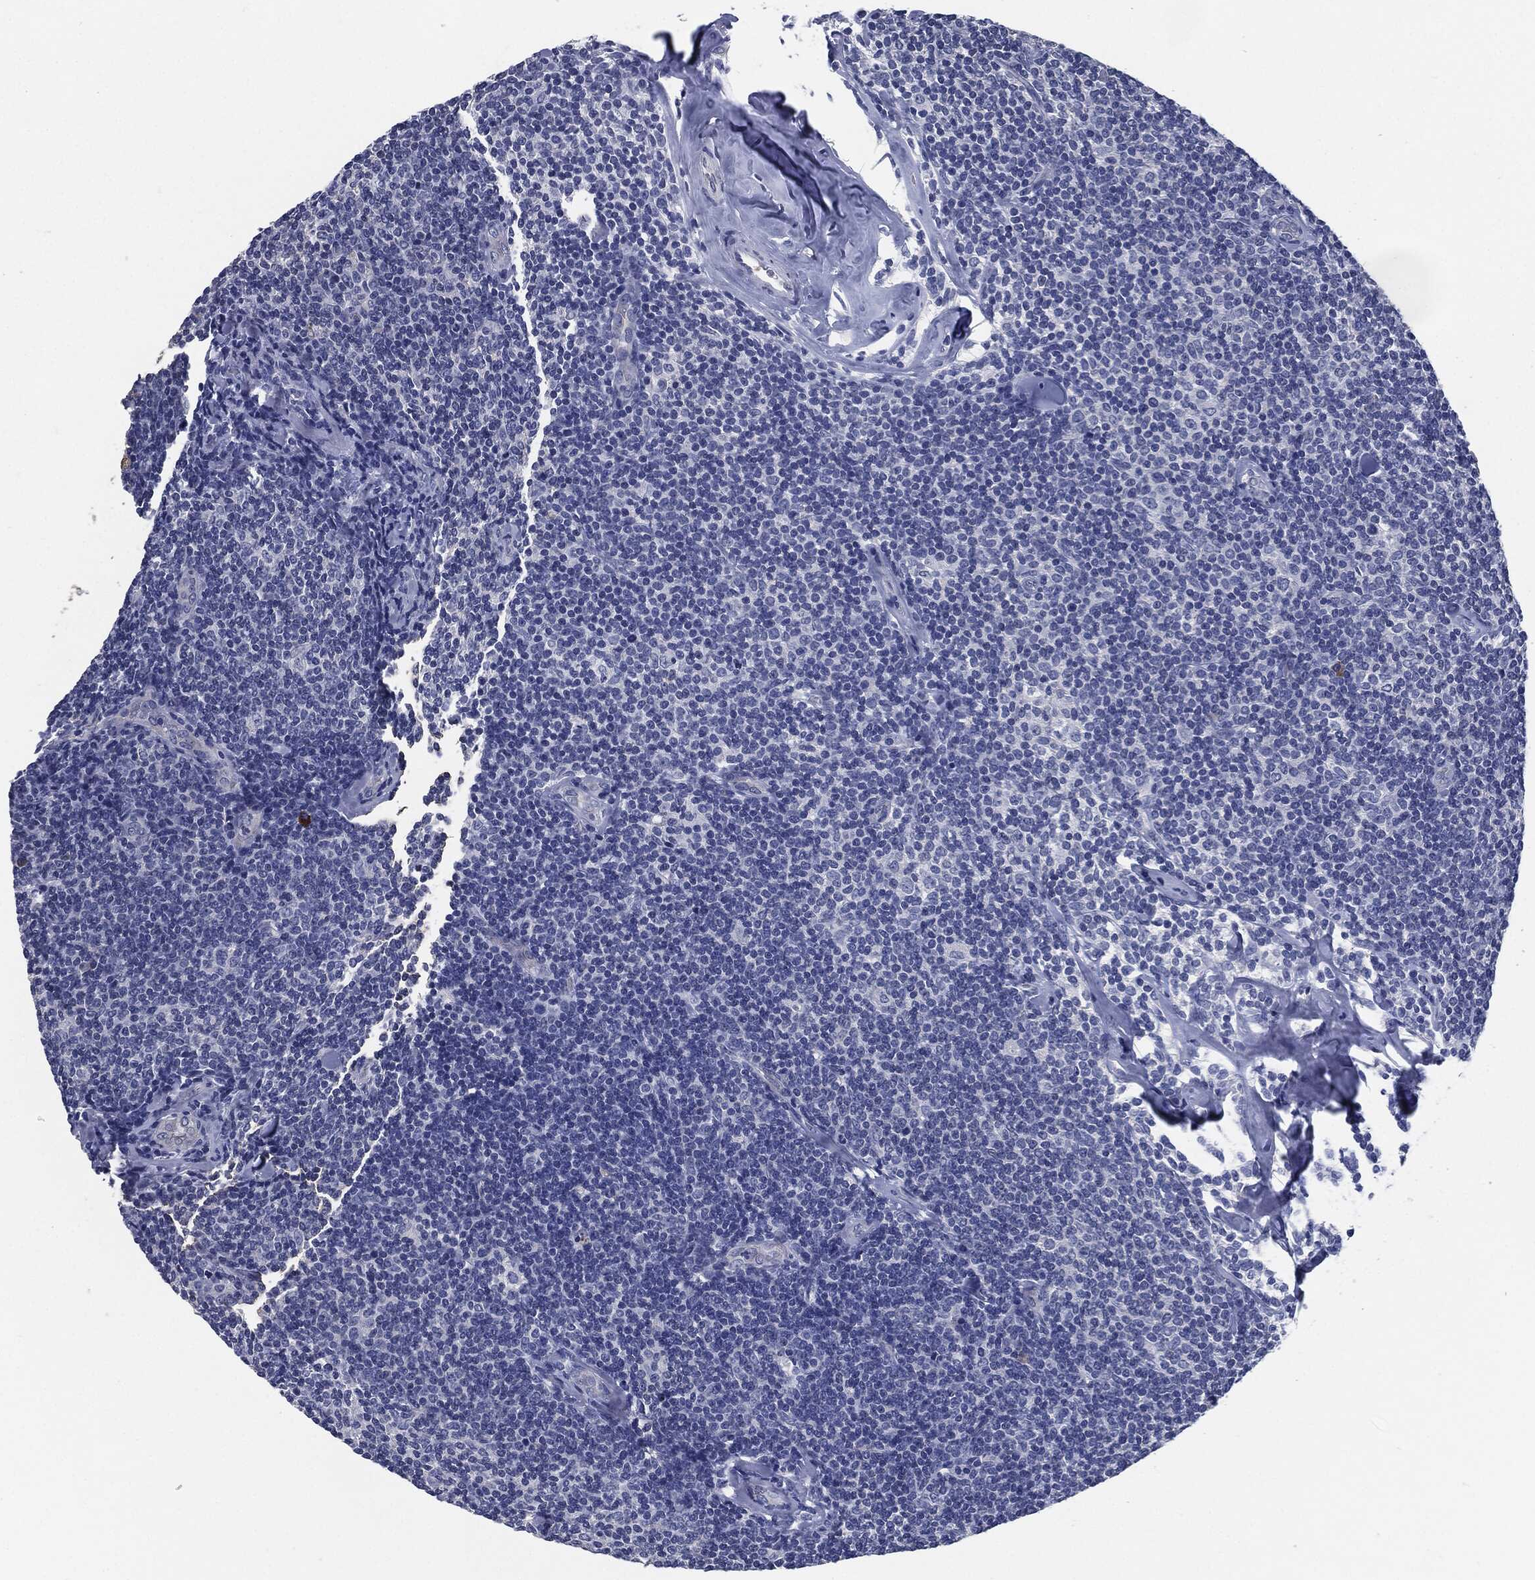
{"staining": {"intensity": "negative", "quantity": "none", "location": "none"}, "tissue": "lymphoma", "cell_type": "Tumor cells", "image_type": "cancer", "snomed": [{"axis": "morphology", "description": "Malignant lymphoma, non-Hodgkin's type, Low grade"}, {"axis": "topography", "description": "Lymph node"}], "caption": "IHC photomicrograph of human malignant lymphoma, non-Hodgkin's type (low-grade) stained for a protein (brown), which displays no expression in tumor cells. (DAB (3,3'-diaminobenzidine) immunohistochemistry with hematoxylin counter stain).", "gene": "CD27", "patient": {"sex": "female", "age": 56}}